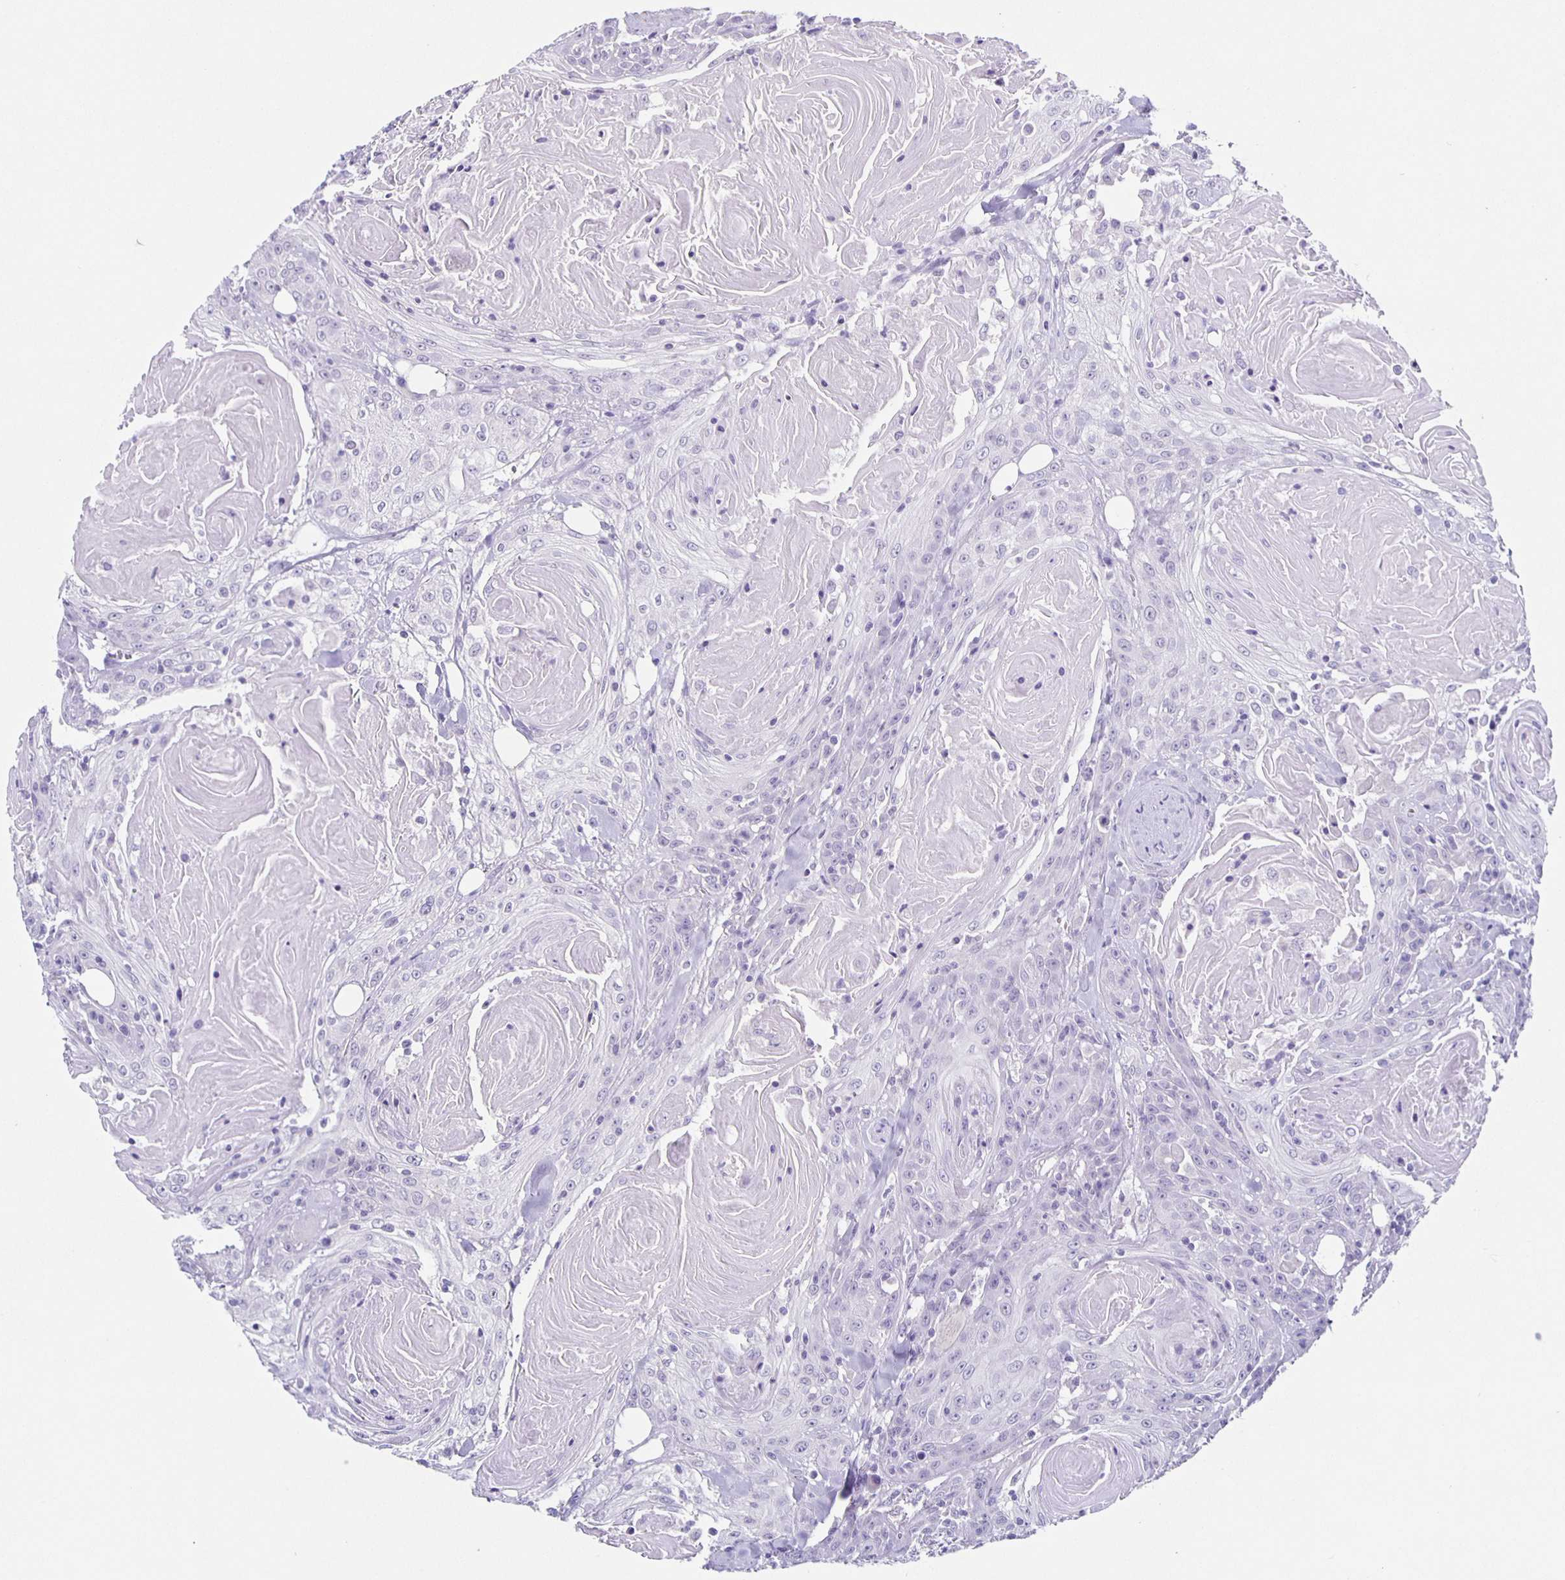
{"staining": {"intensity": "negative", "quantity": "none", "location": "none"}, "tissue": "head and neck cancer", "cell_type": "Tumor cells", "image_type": "cancer", "snomed": [{"axis": "morphology", "description": "Squamous cell carcinoma, NOS"}, {"axis": "topography", "description": "Head-Neck"}], "caption": "Immunohistochemical staining of squamous cell carcinoma (head and neck) demonstrates no significant positivity in tumor cells.", "gene": "CARNS1", "patient": {"sex": "female", "age": 84}}